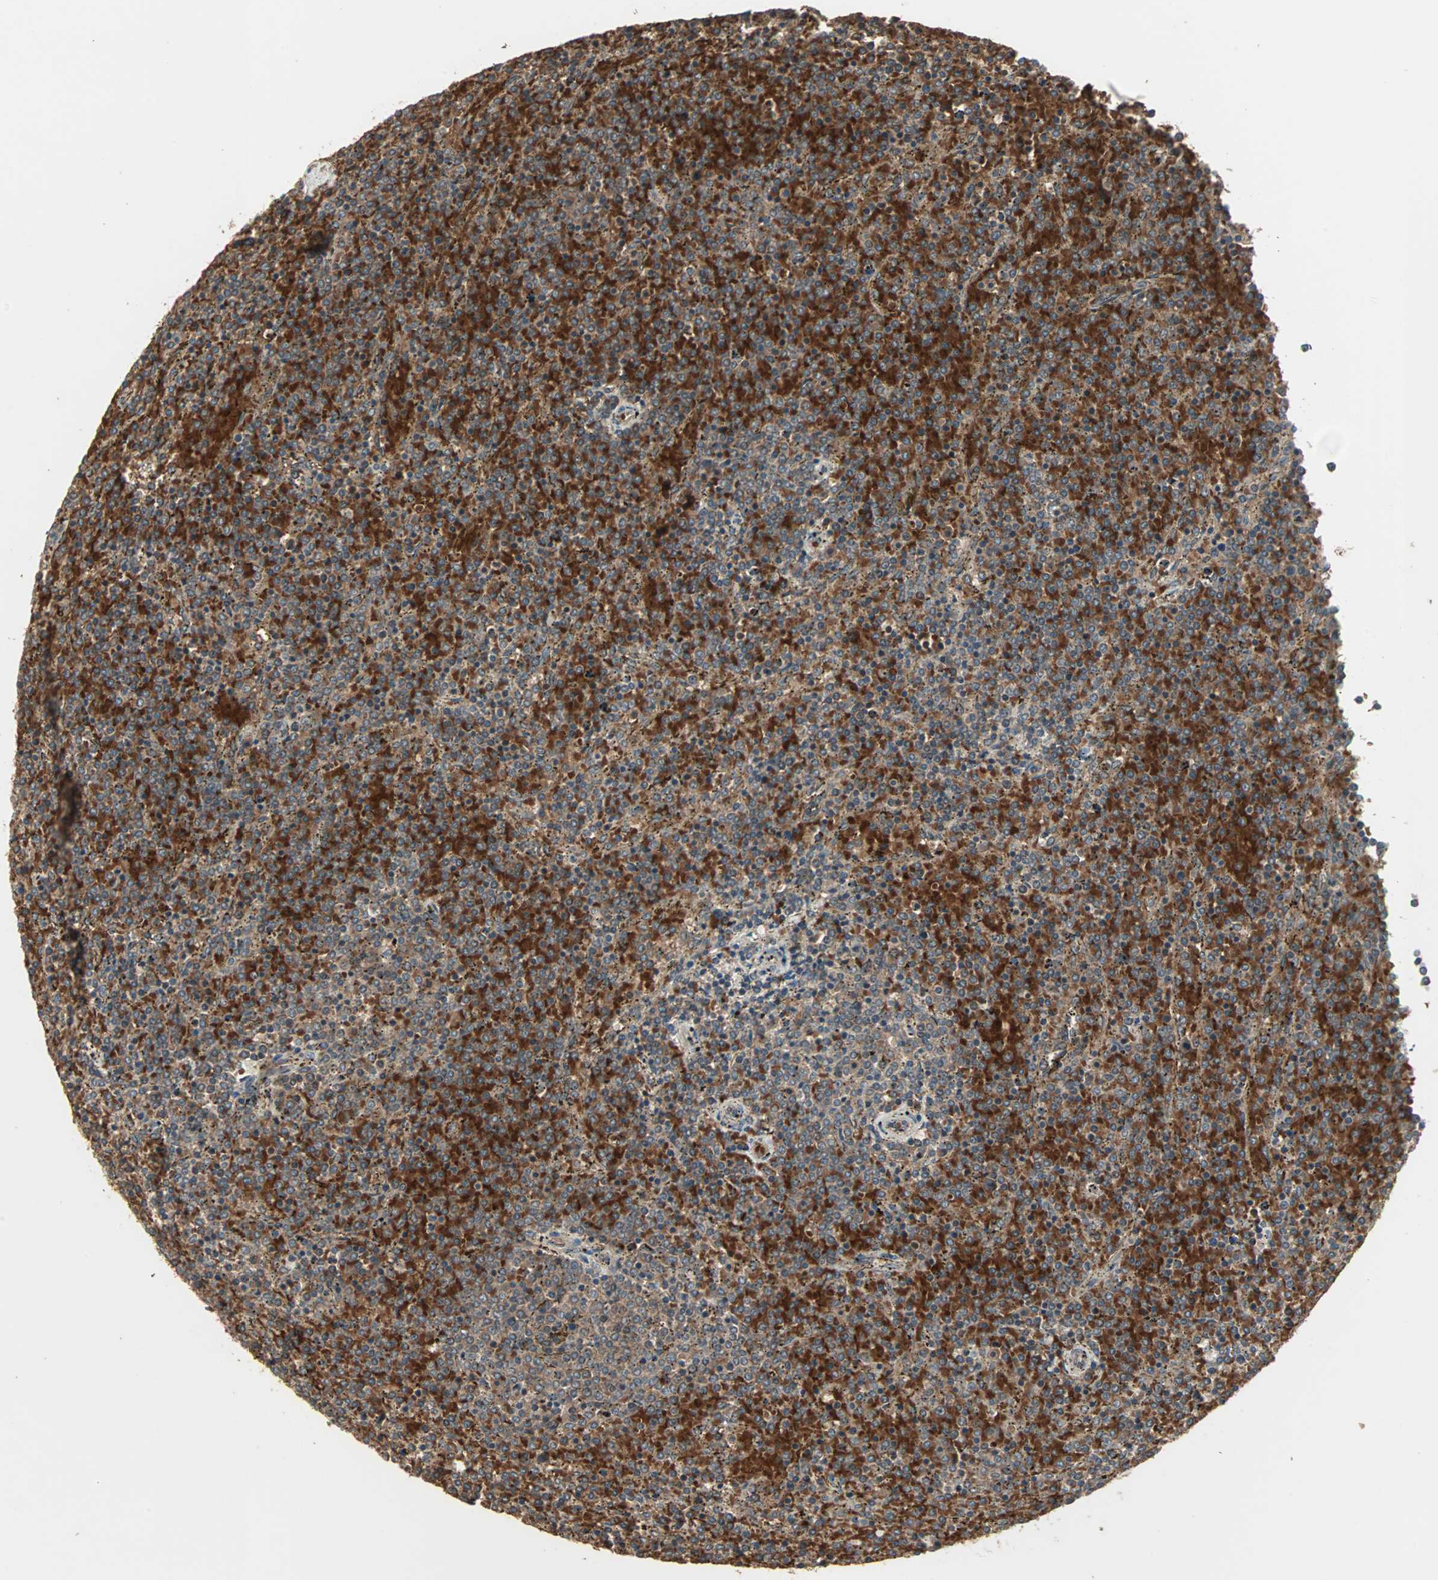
{"staining": {"intensity": "strong", "quantity": ">75%", "location": "cytoplasmic/membranous"}, "tissue": "lymphoma", "cell_type": "Tumor cells", "image_type": "cancer", "snomed": [{"axis": "morphology", "description": "Malignant lymphoma, non-Hodgkin's type, Low grade"}, {"axis": "topography", "description": "Spleen"}], "caption": "Lymphoma was stained to show a protein in brown. There is high levels of strong cytoplasmic/membranous positivity in approximately >75% of tumor cells.", "gene": "UBAC1", "patient": {"sex": "female", "age": 77}}